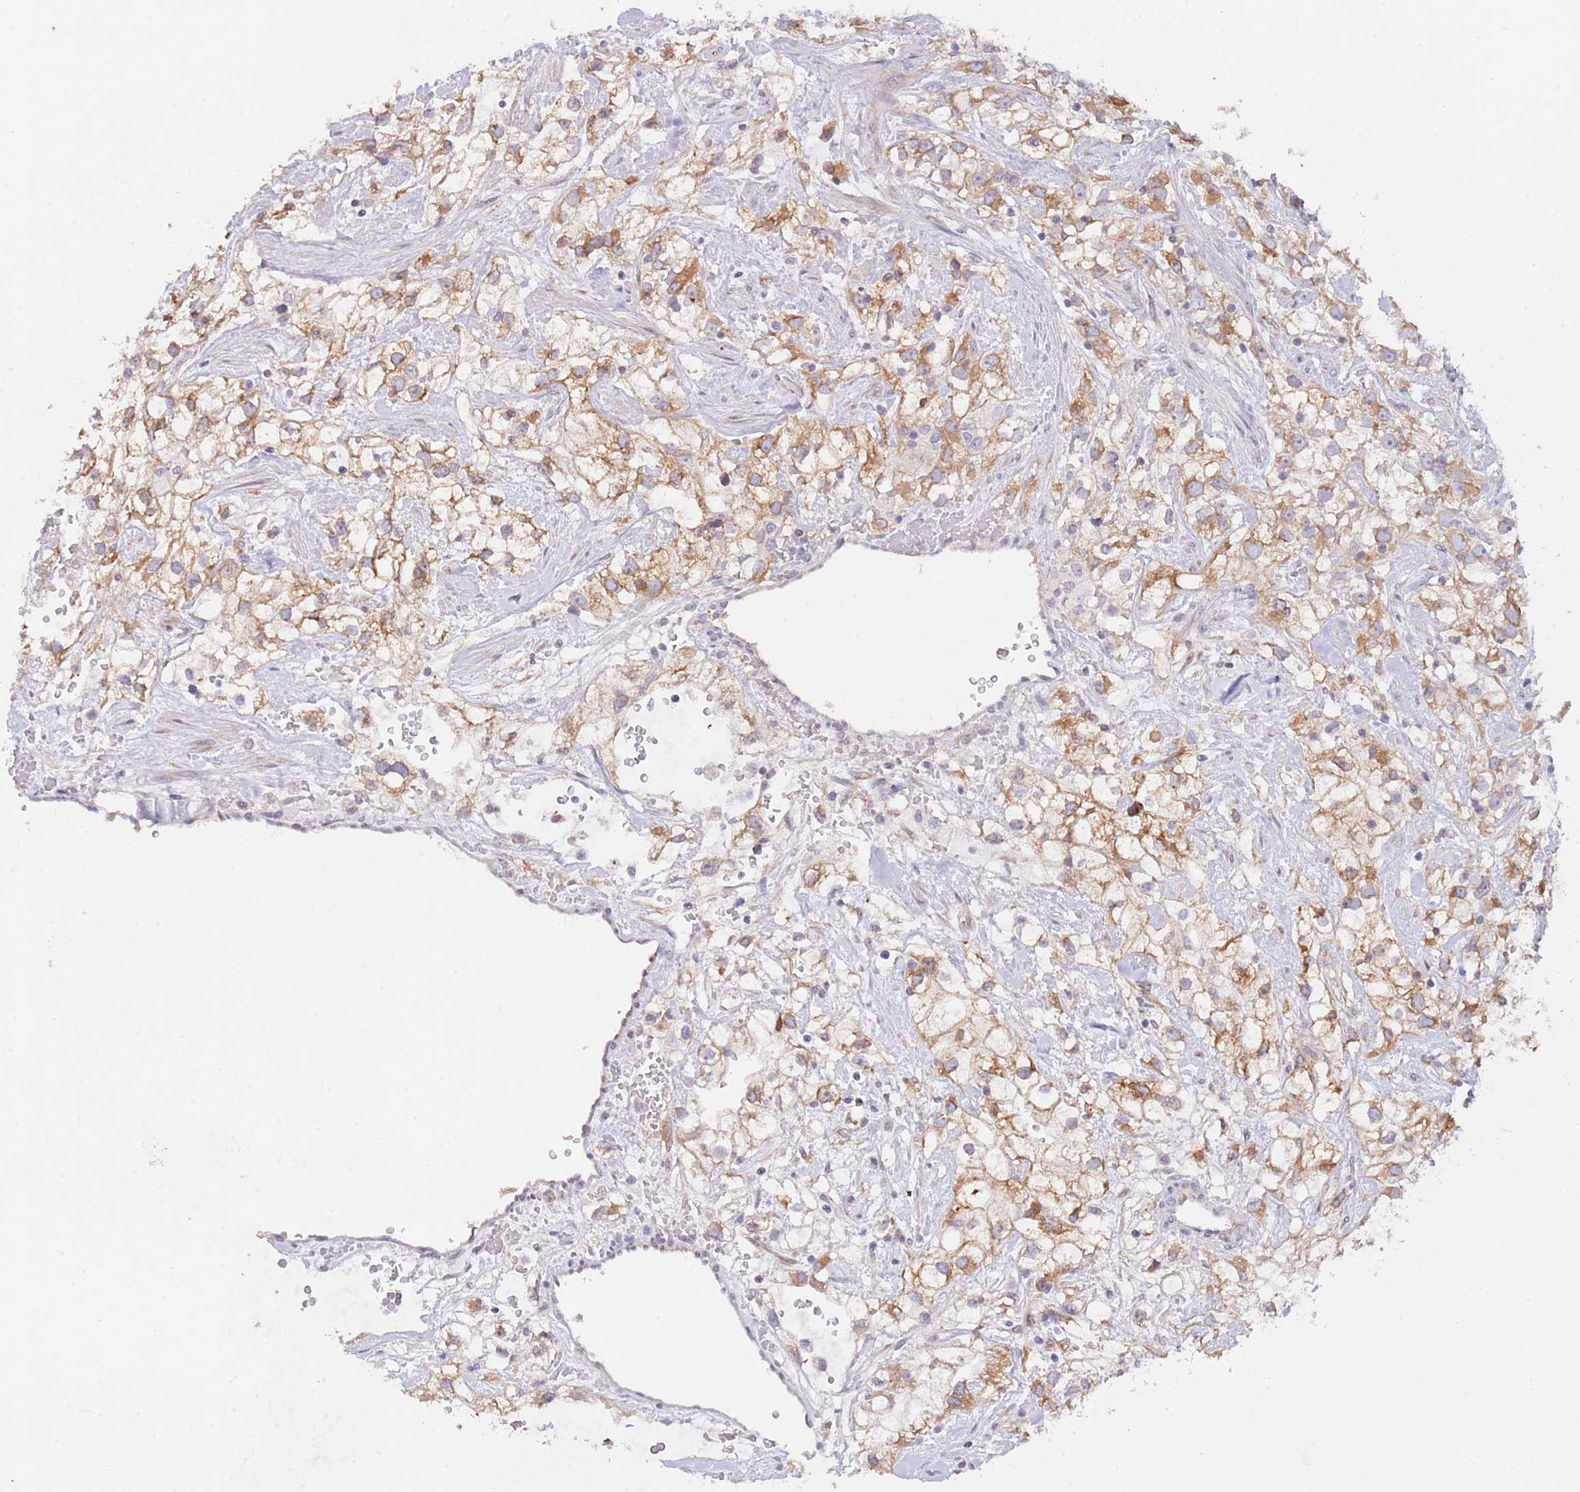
{"staining": {"intensity": "moderate", "quantity": ">75%", "location": "cytoplasmic/membranous"}, "tissue": "renal cancer", "cell_type": "Tumor cells", "image_type": "cancer", "snomed": [{"axis": "morphology", "description": "Adenocarcinoma, NOS"}, {"axis": "topography", "description": "Kidney"}], "caption": "Immunohistochemical staining of human renal adenocarcinoma displays medium levels of moderate cytoplasmic/membranous protein positivity in about >75% of tumor cells. The staining was performed using DAB, with brown indicating positive protein expression. Nuclei are stained blue with hematoxylin.", "gene": "EBPL", "patient": {"sex": "male", "age": 59}}